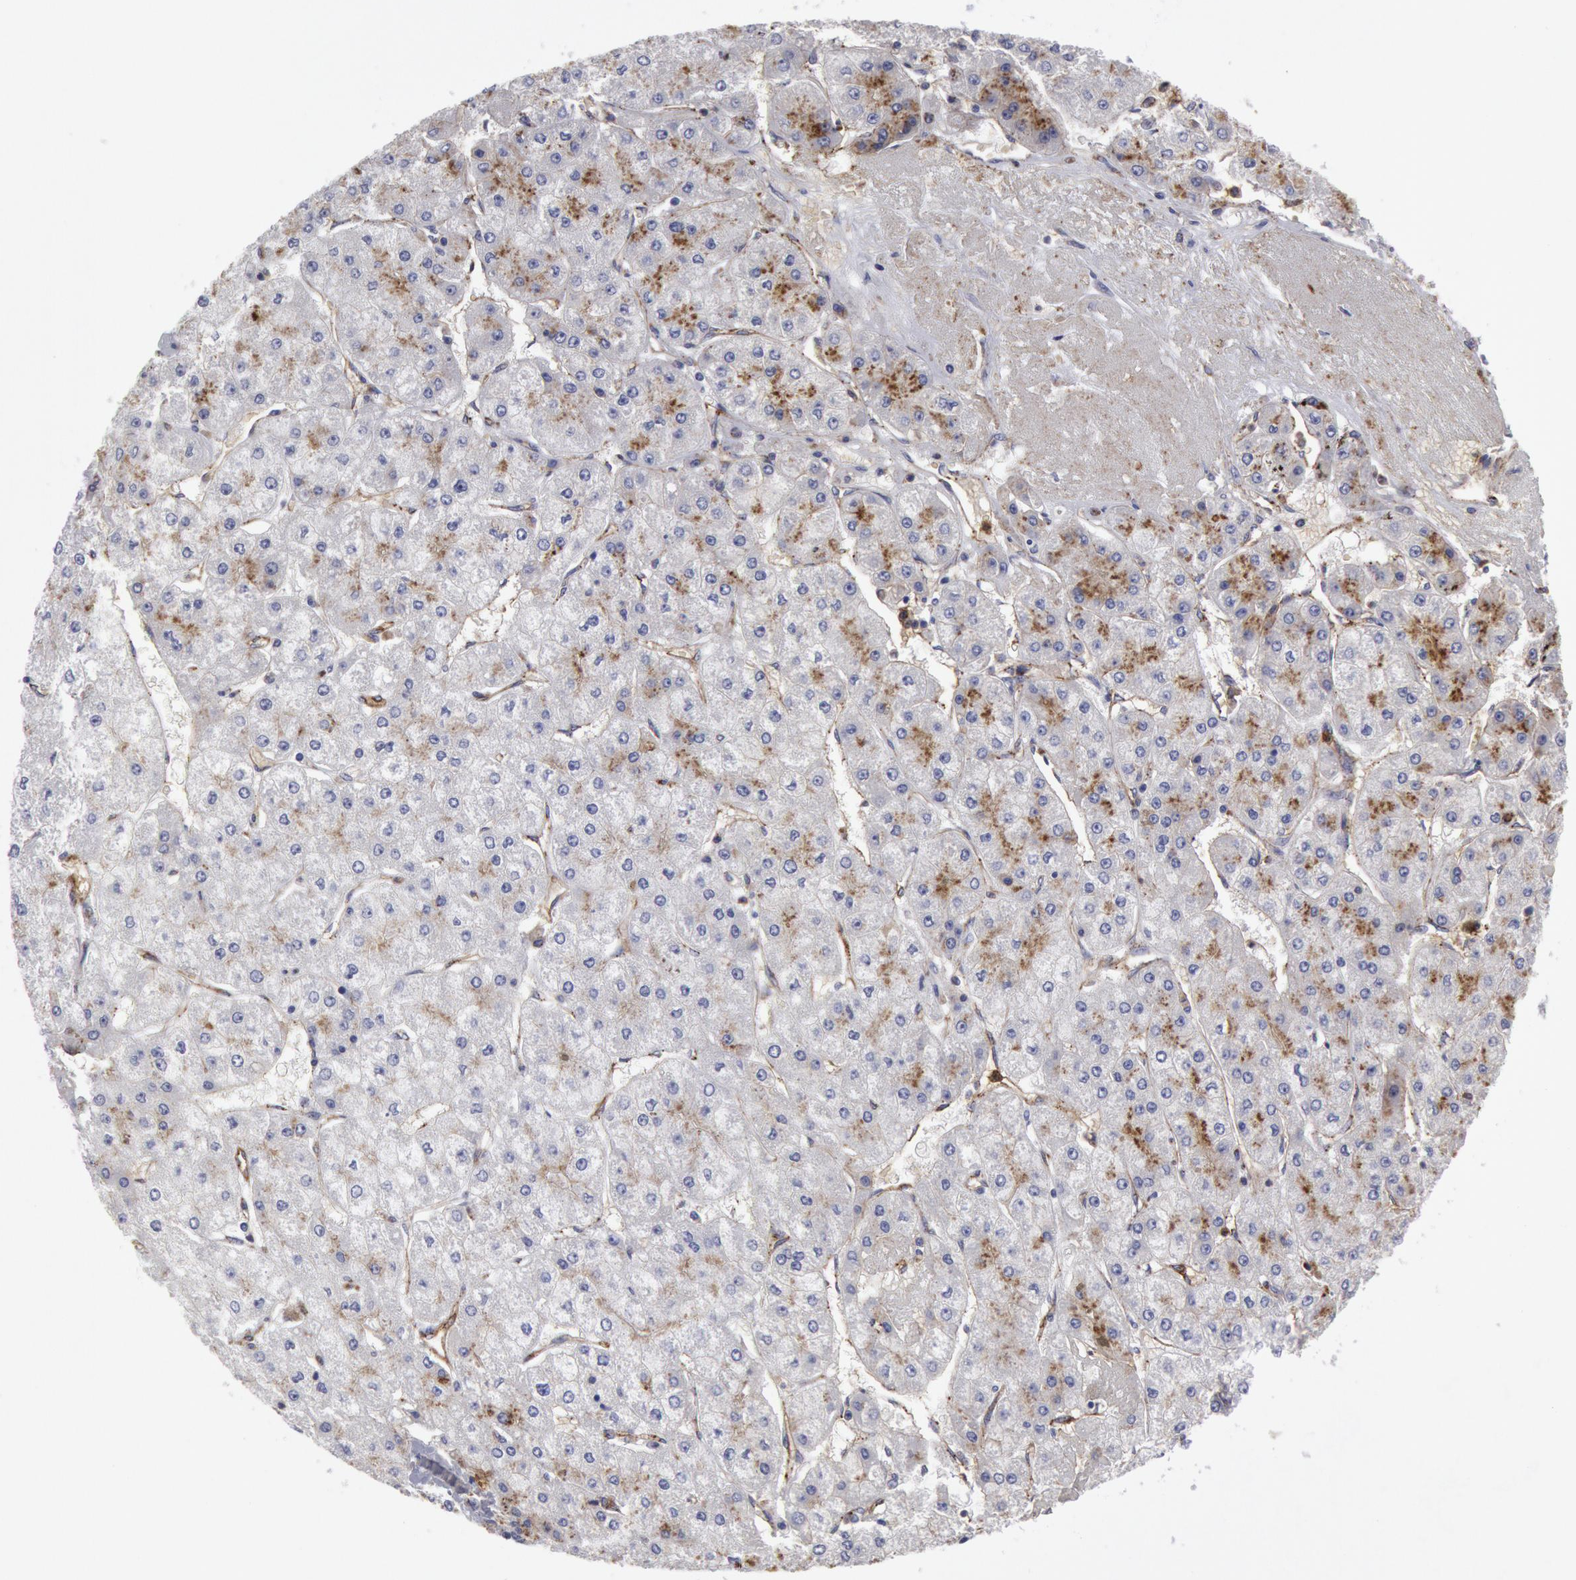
{"staining": {"intensity": "negative", "quantity": "none", "location": "none"}, "tissue": "liver cancer", "cell_type": "Tumor cells", "image_type": "cancer", "snomed": [{"axis": "morphology", "description": "Carcinoma, Hepatocellular, NOS"}, {"axis": "topography", "description": "Liver"}], "caption": "This is an IHC image of human liver hepatocellular carcinoma. There is no positivity in tumor cells.", "gene": "FLOT1", "patient": {"sex": "female", "age": 52}}